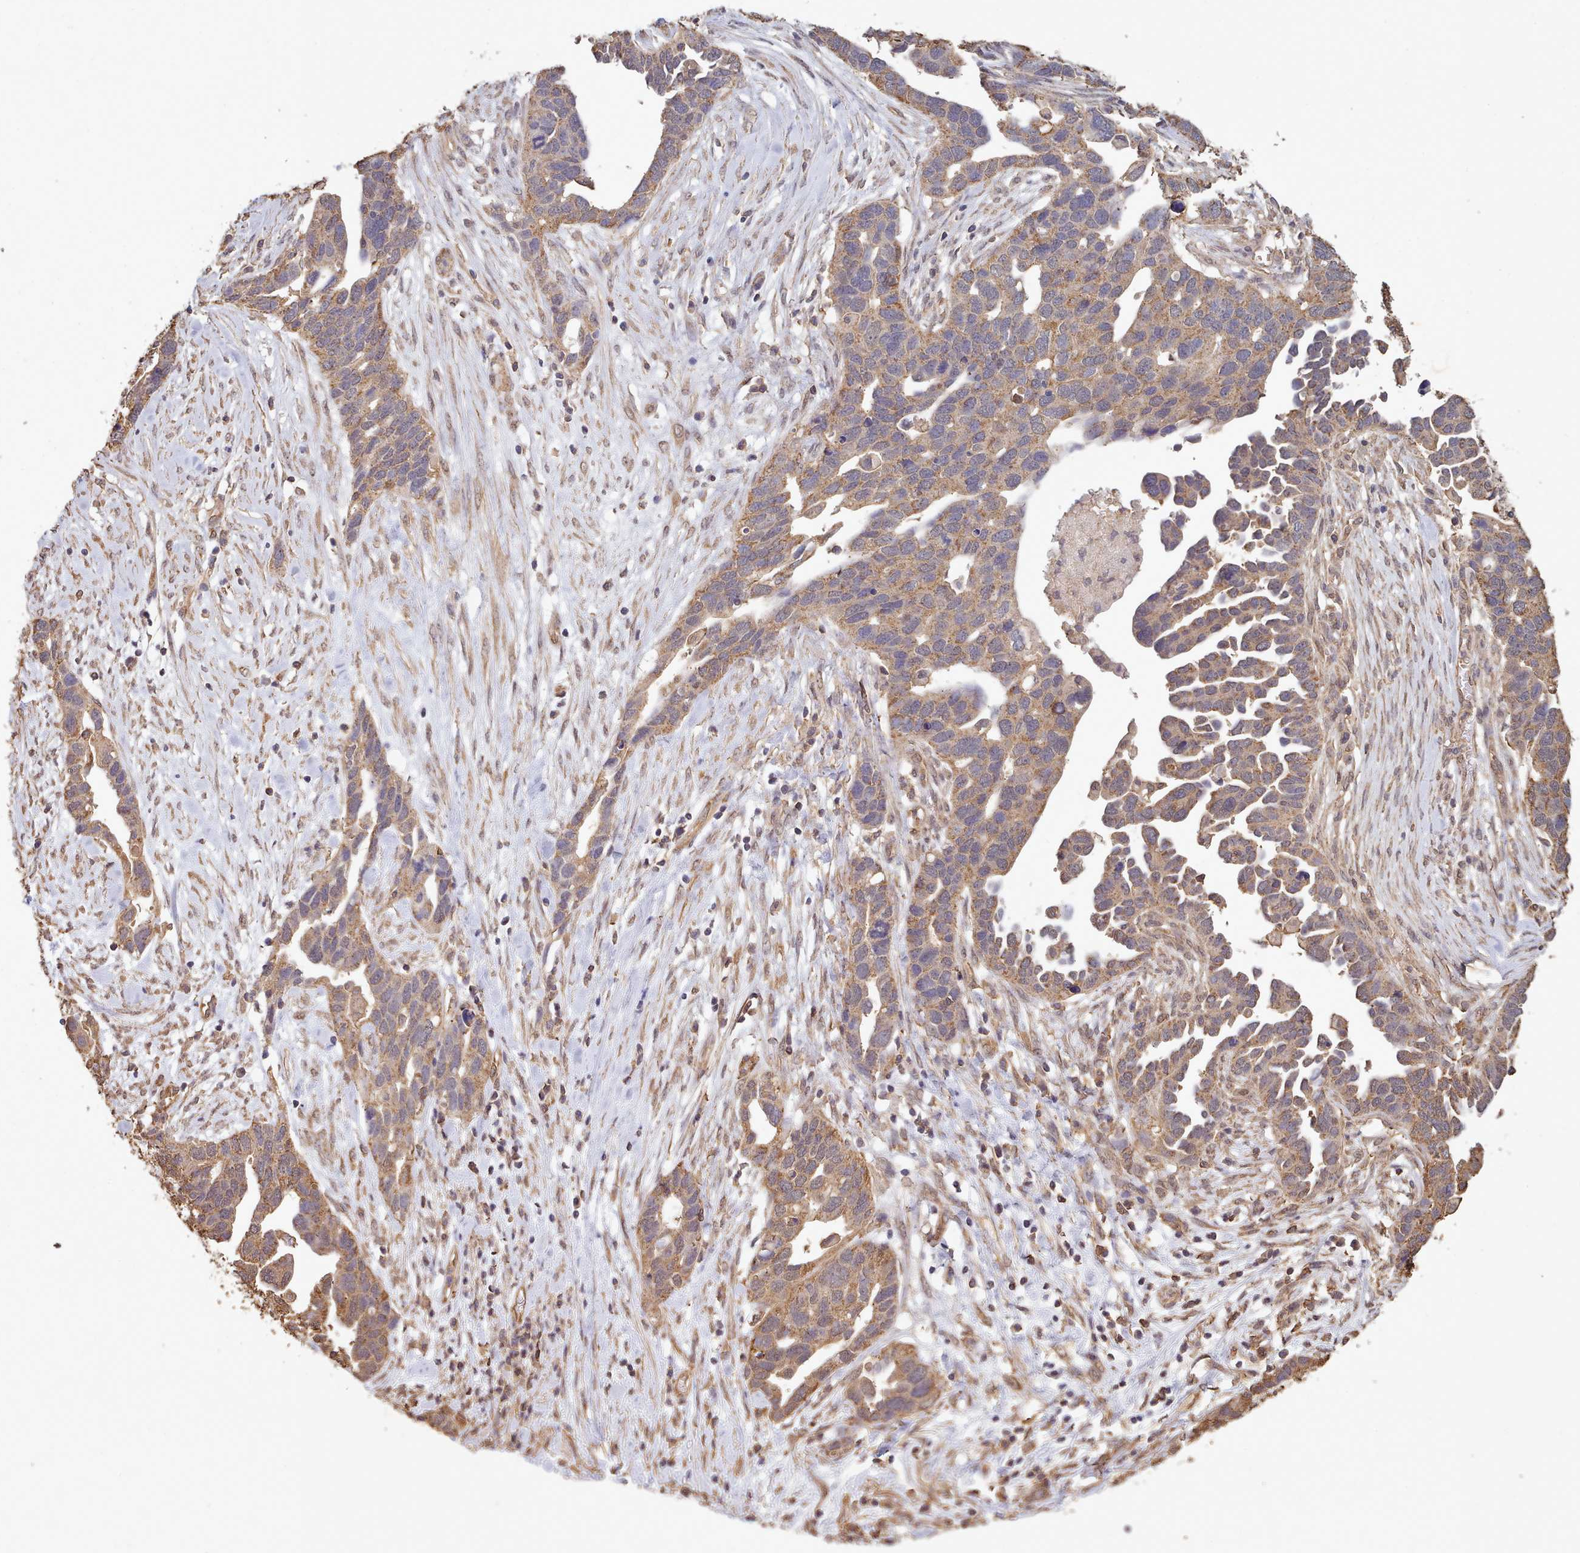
{"staining": {"intensity": "moderate", "quantity": ">75%", "location": "cytoplasmic/membranous"}, "tissue": "ovarian cancer", "cell_type": "Tumor cells", "image_type": "cancer", "snomed": [{"axis": "morphology", "description": "Cystadenocarcinoma, serous, NOS"}, {"axis": "topography", "description": "Ovary"}], "caption": "A photomicrograph of human ovarian serous cystadenocarcinoma stained for a protein displays moderate cytoplasmic/membranous brown staining in tumor cells.", "gene": "METRN", "patient": {"sex": "female", "age": 54}}